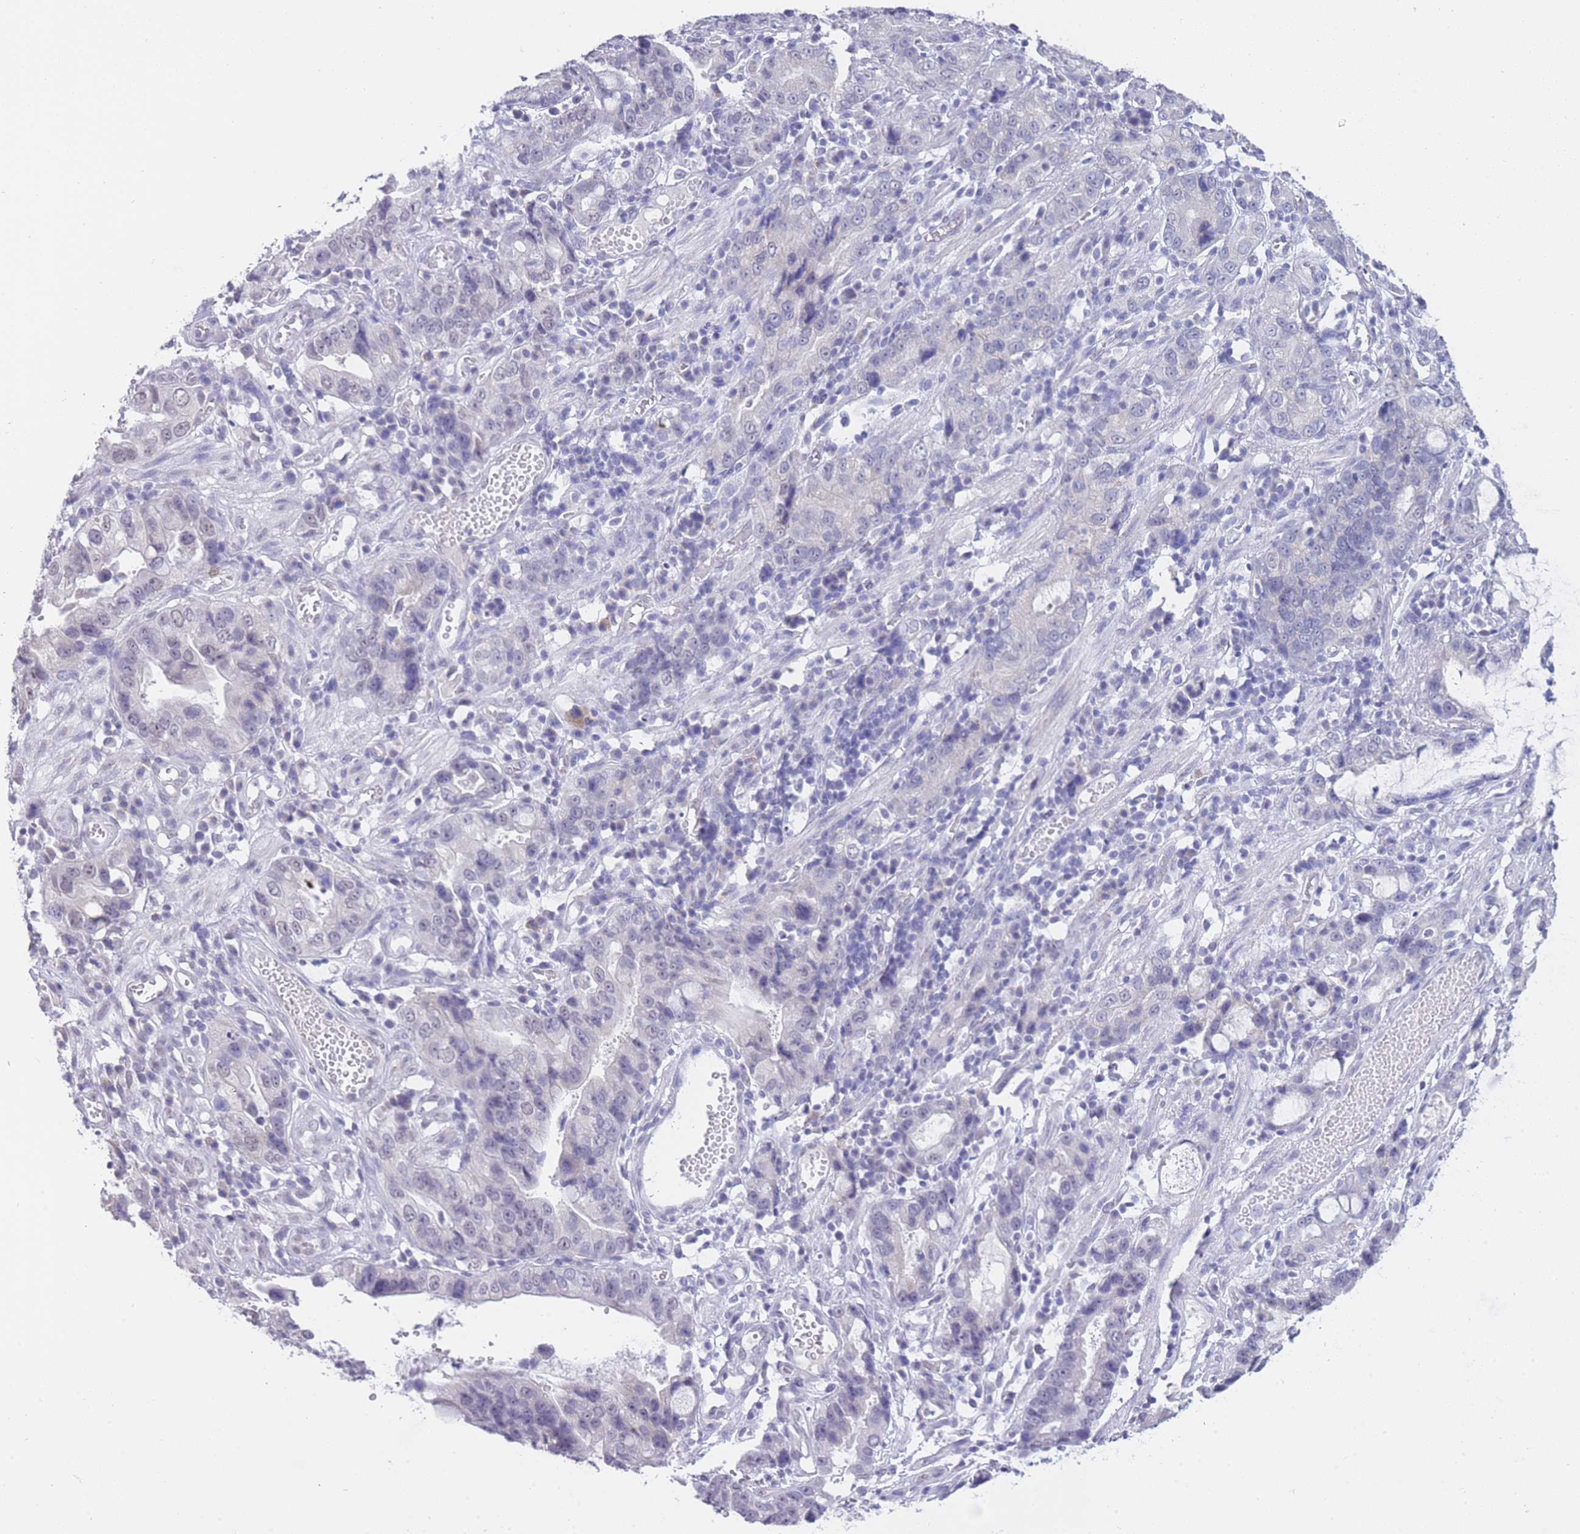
{"staining": {"intensity": "weak", "quantity": "<25%", "location": "nuclear"}, "tissue": "stomach cancer", "cell_type": "Tumor cells", "image_type": "cancer", "snomed": [{"axis": "morphology", "description": "Adenocarcinoma, NOS"}, {"axis": "topography", "description": "Stomach"}], "caption": "Tumor cells are negative for protein expression in human stomach cancer (adenocarcinoma).", "gene": "FRAT2", "patient": {"sex": "male", "age": 55}}